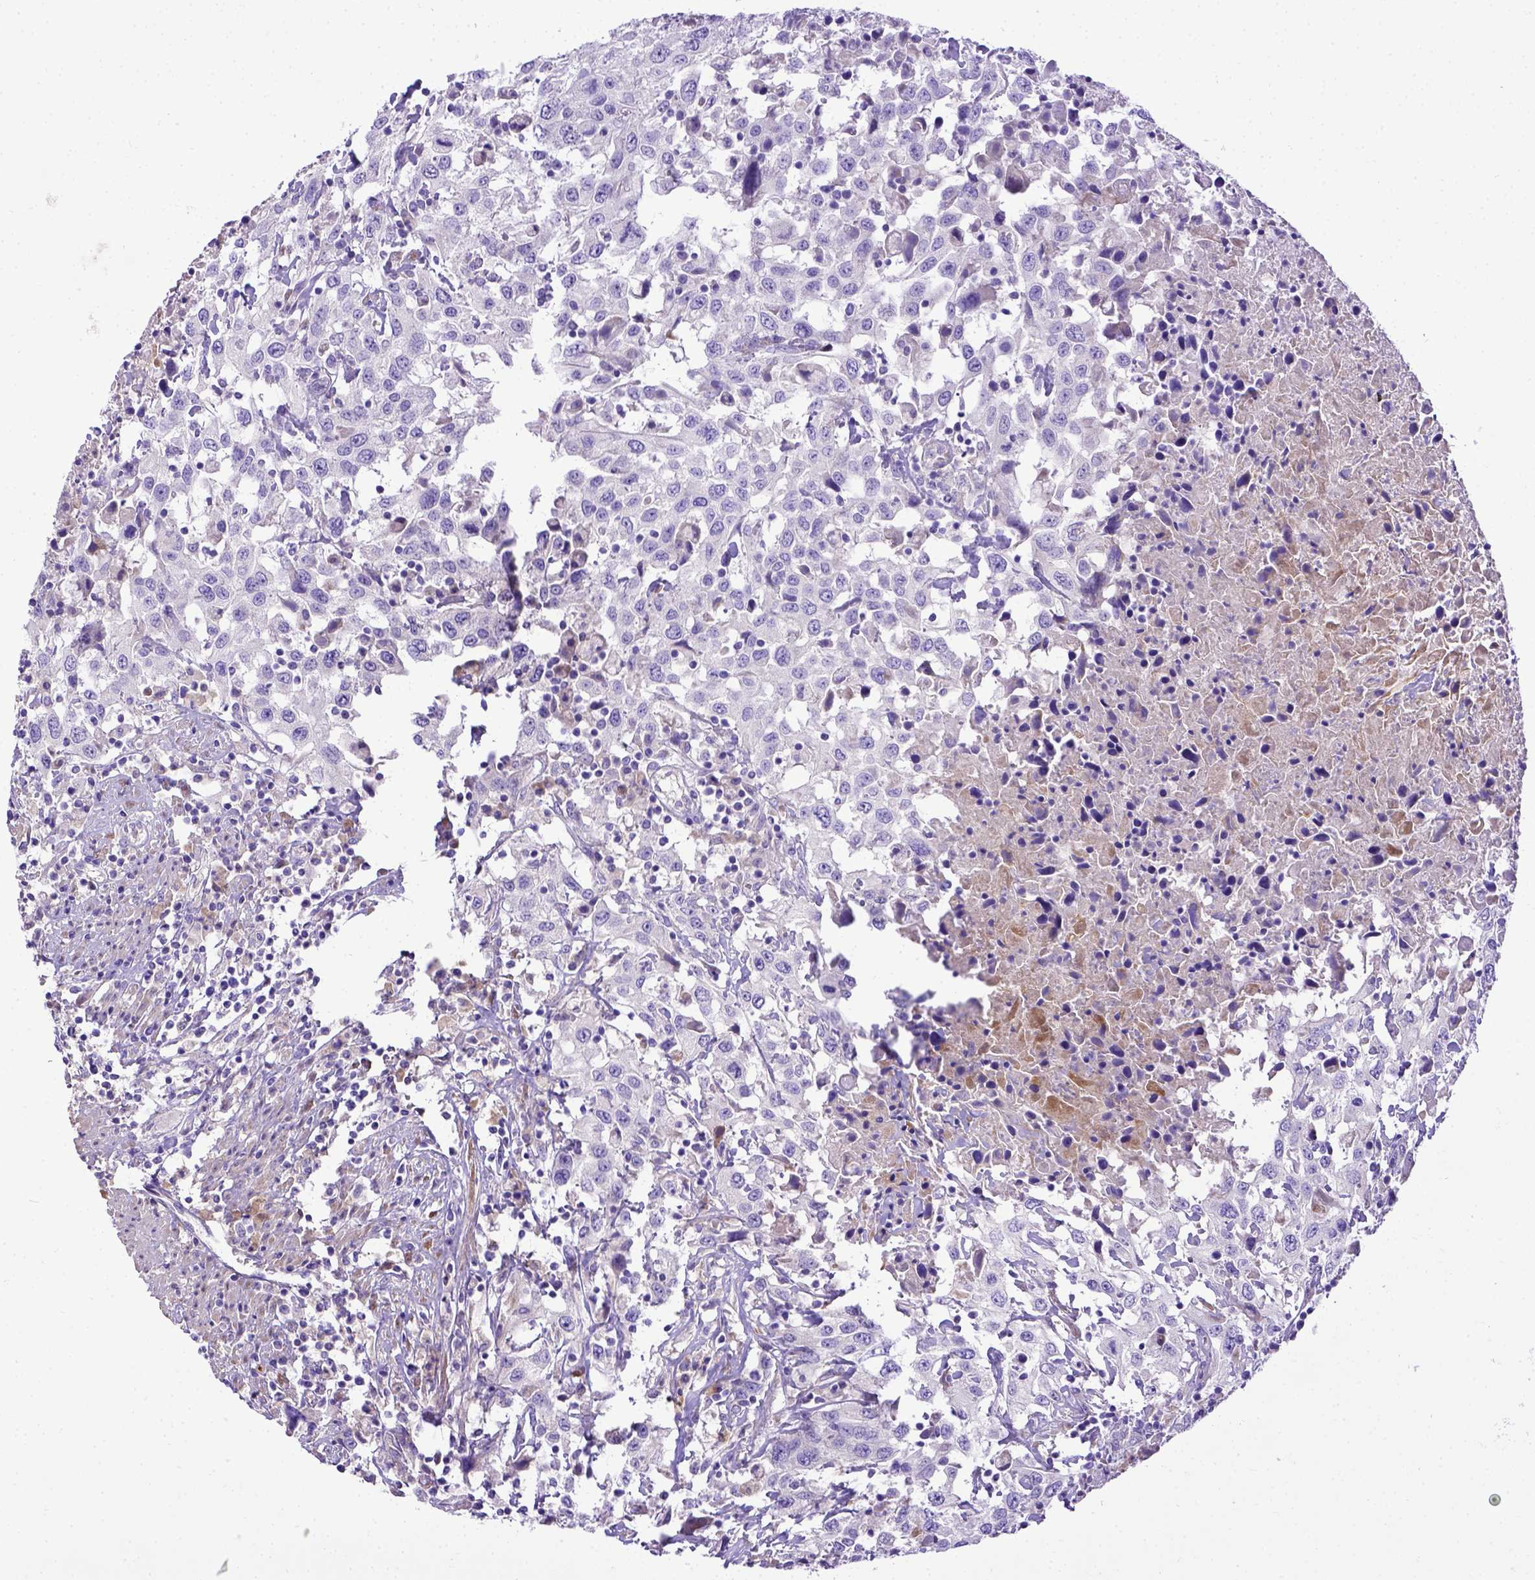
{"staining": {"intensity": "negative", "quantity": "none", "location": "none"}, "tissue": "urothelial cancer", "cell_type": "Tumor cells", "image_type": "cancer", "snomed": [{"axis": "morphology", "description": "Urothelial carcinoma, High grade"}, {"axis": "topography", "description": "Urinary bladder"}], "caption": "High-grade urothelial carcinoma stained for a protein using immunohistochemistry (IHC) displays no staining tumor cells.", "gene": "CFAP300", "patient": {"sex": "male", "age": 61}}